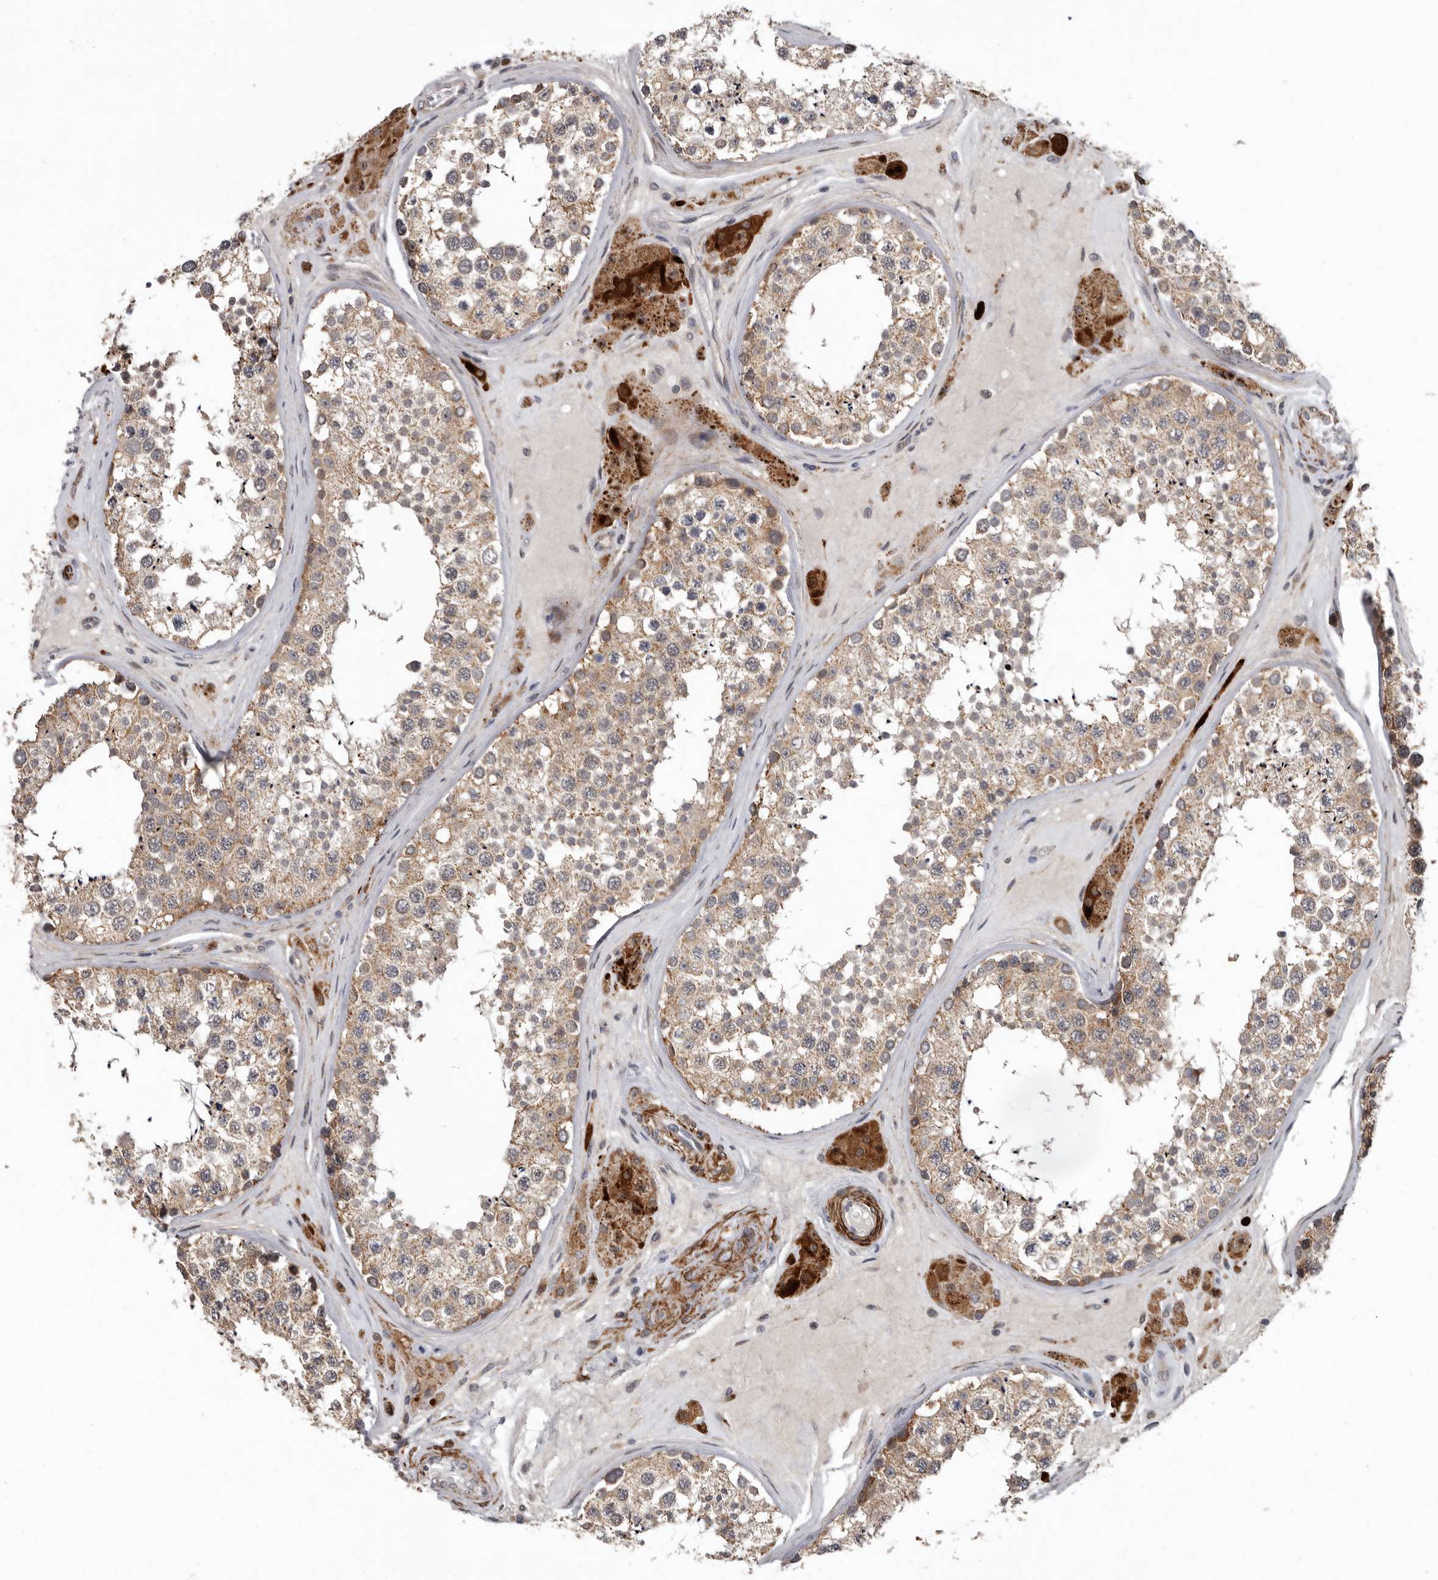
{"staining": {"intensity": "moderate", "quantity": ">75%", "location": "cytoplasmic/membranous"}, "tissue": "testis", "cell_type": "Cells in seminiferous ducts", "image_type": "normal", "snomed": [{"axis": "morphology", "description": "Normal tissue, NOS"}, {"axis": "topography", "description": "Testis"}], "caption": "Immunohistochemistry (IHC) (DAB) staining of normal human testis exhibits moderate cytoplasmic/membranous protein staining in approximately >75% of cells in seminiferous ducts.", "gene": "FGFR4", "patient": {"sex": "male", "age": 46}}